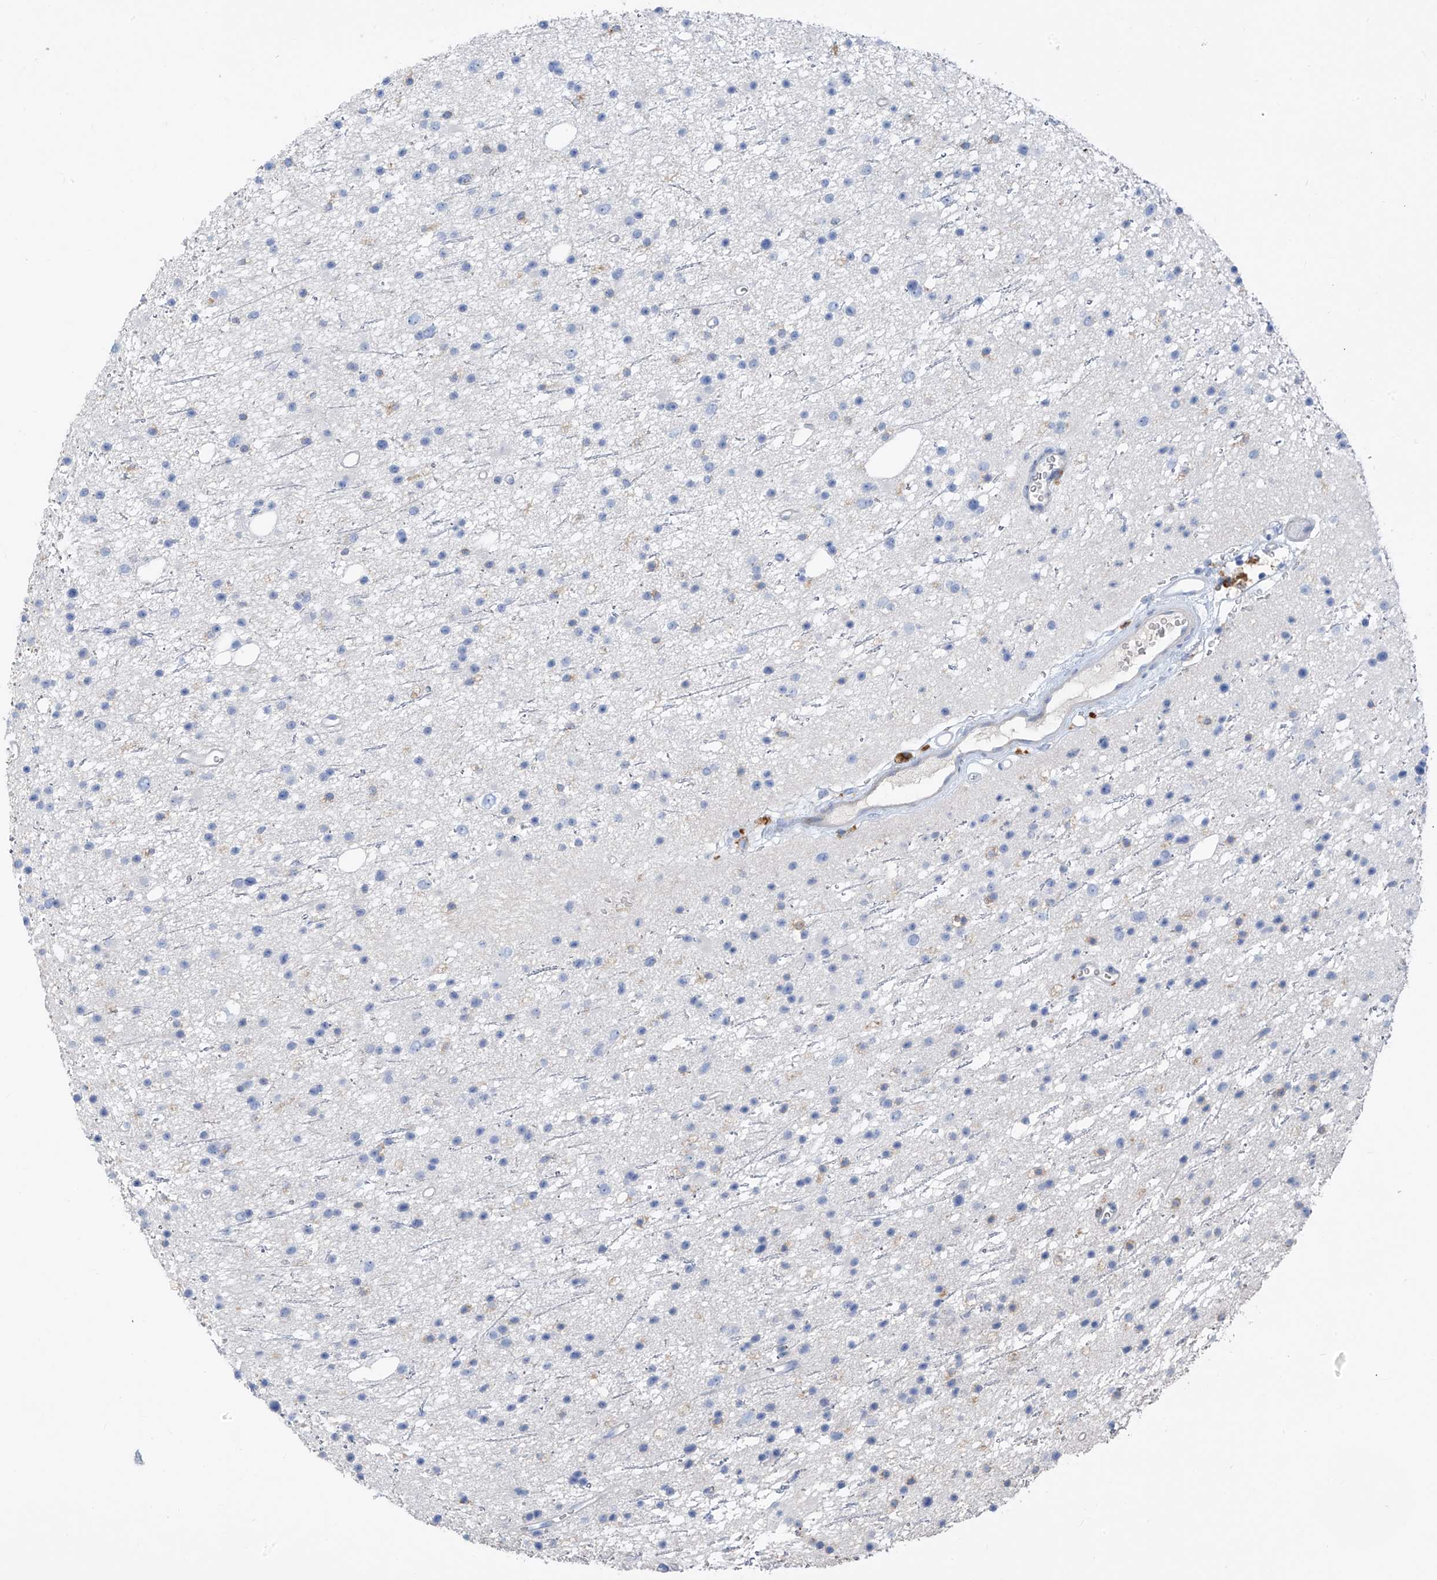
{"staining": {"intensity": "negative", "quantity": "none", "location": "none"}, "tissue": "glioma", "cell_type": "Tumor cells", "image_type": "cancer", "snomed": [{"axis": "morphology", "description": "Glioma, malignant, Low grade"}, {"axis": "topography", "description": "Cerebral cortex"}], "caption": "A micrograph of glioma stained for a protein reveals no brown staining in tumor cells. (DAB IHC, high magnification).", "gene": "GLMP", "patient": {"sex": "female", "age": 39}}